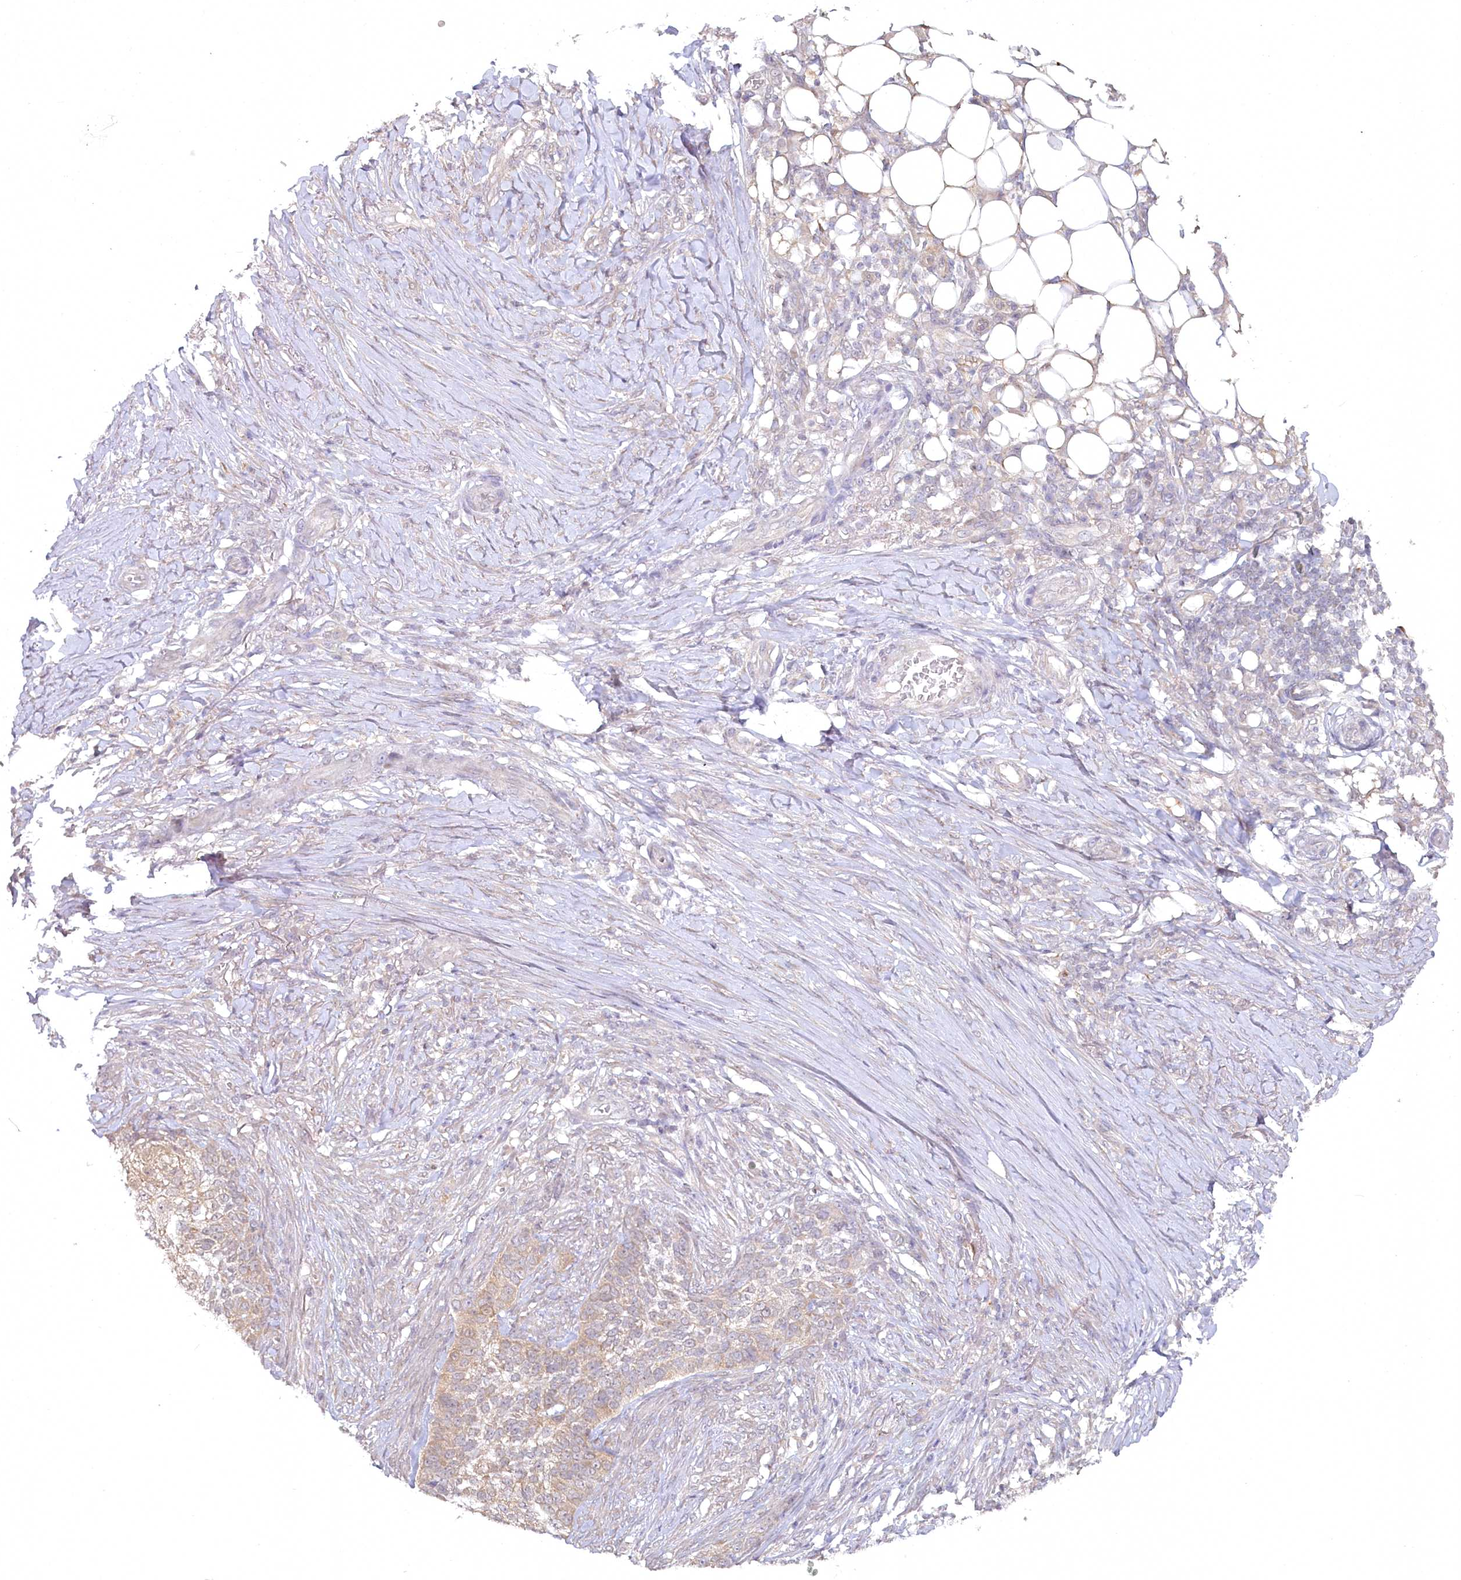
{"staining": {"intensity": "weak", "quantity": "<25%", "location": "cytoplasmic/membranous"}, "tissue": "skin cancer", "cell_type": "Tumor cells", "image_type": "cancer", "snomed": [{"axis": "morphology", "description": "Basal cell carcinoma"}, {"axis": "topography", "description": "Skin"}], "caption": "This is a histopathology image of immunohistochemistry staining of basal cell carcinoma (skin), which shows no staining in tumor cells.", "gene": "AAMDC", "patient": {"sex": "male", "age": 85}}